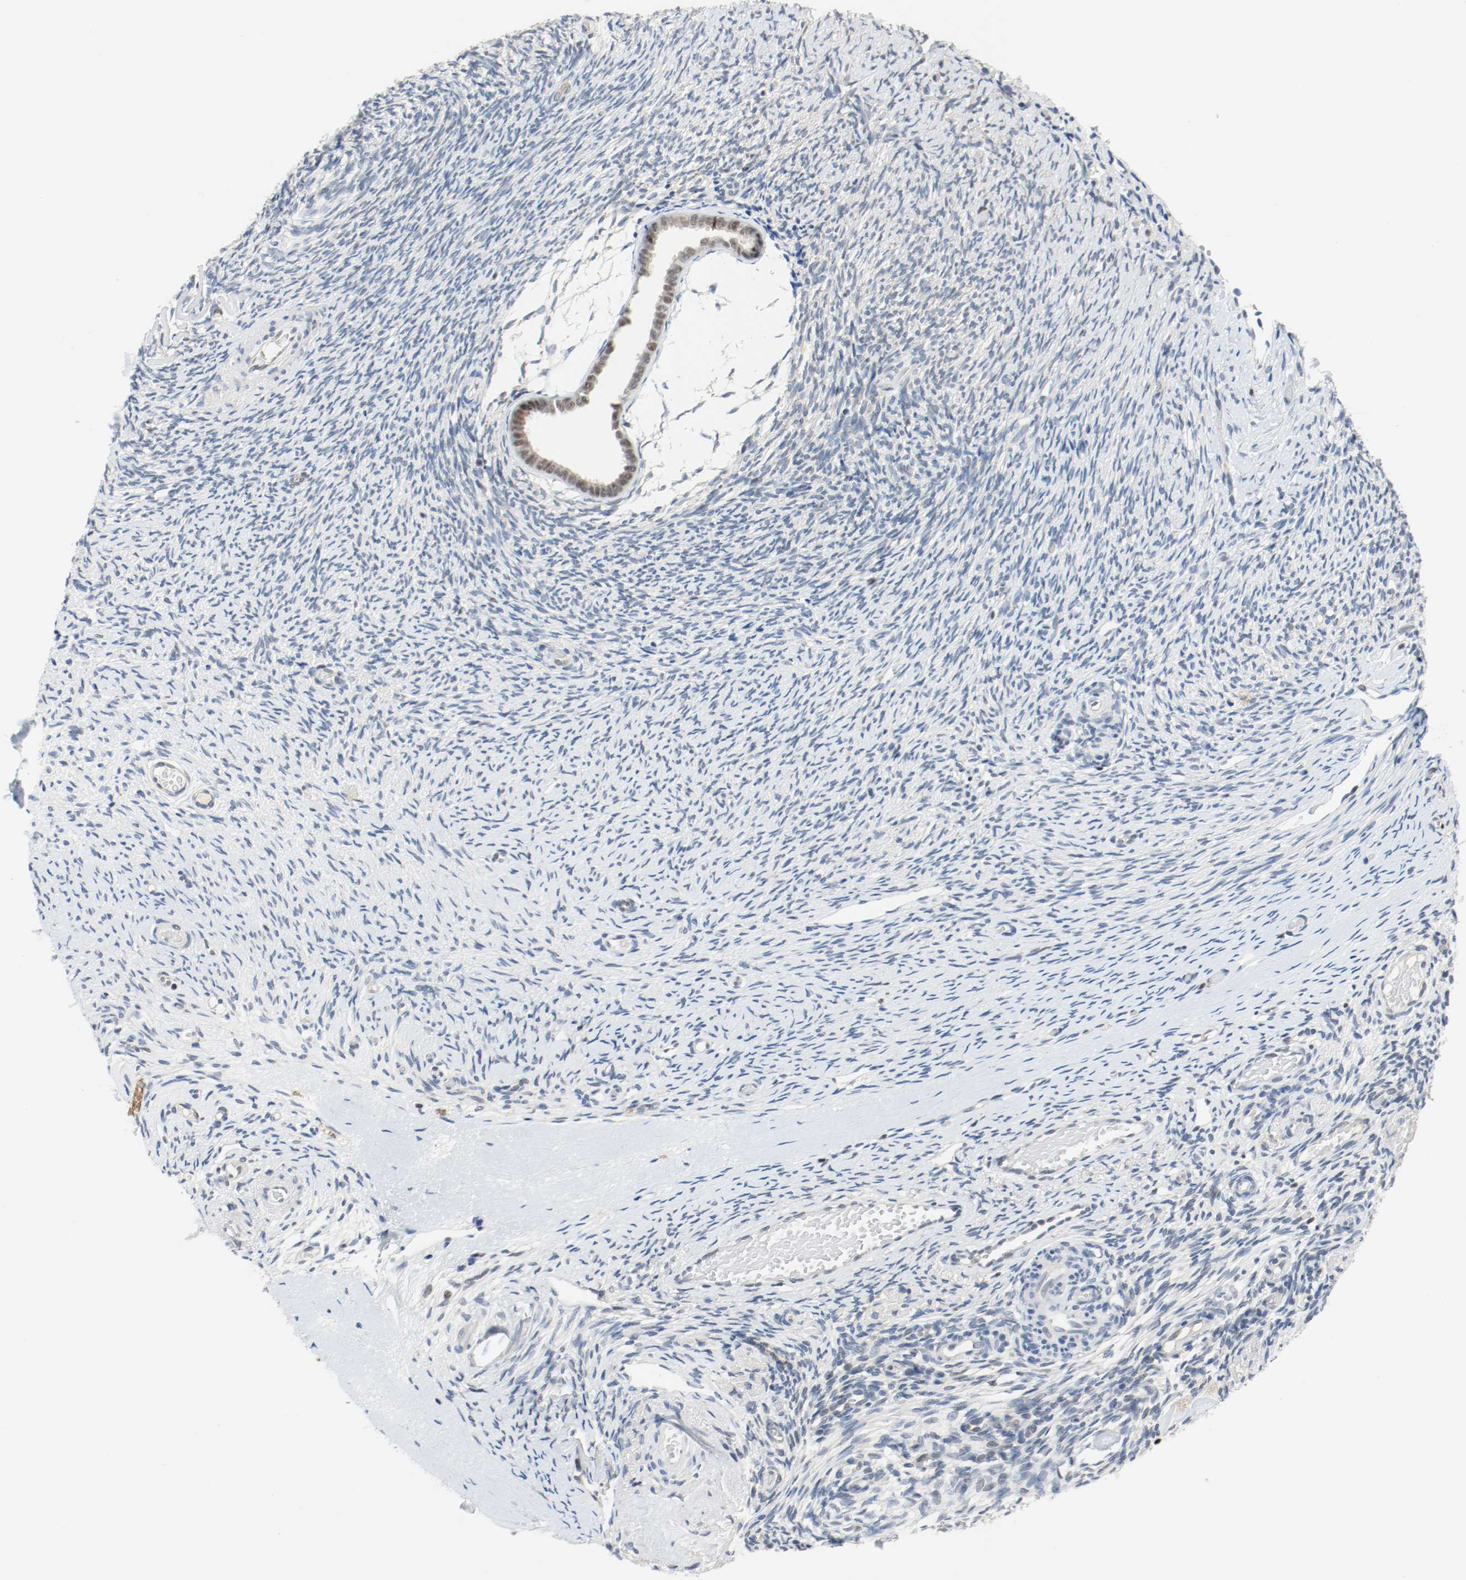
{"staining": {"intensity": "weak", "quantity": "25%-75%", "location": "nuclear"}, "tissue": "ovary", "cell_type": "Follicle cells", "image_type": "normal", "snomed": [{"axis": "morphology", "description": "Normal tissue, NOS"}, {"axis": "topography", "description": "Ovary"}], "caption": "Follicle cells reveal weak nuclear positivity in approximately 25%-75% of cells in normal ovary.", "gene": "ASH1L", "patient": {"sex": "female", "age": 60}}